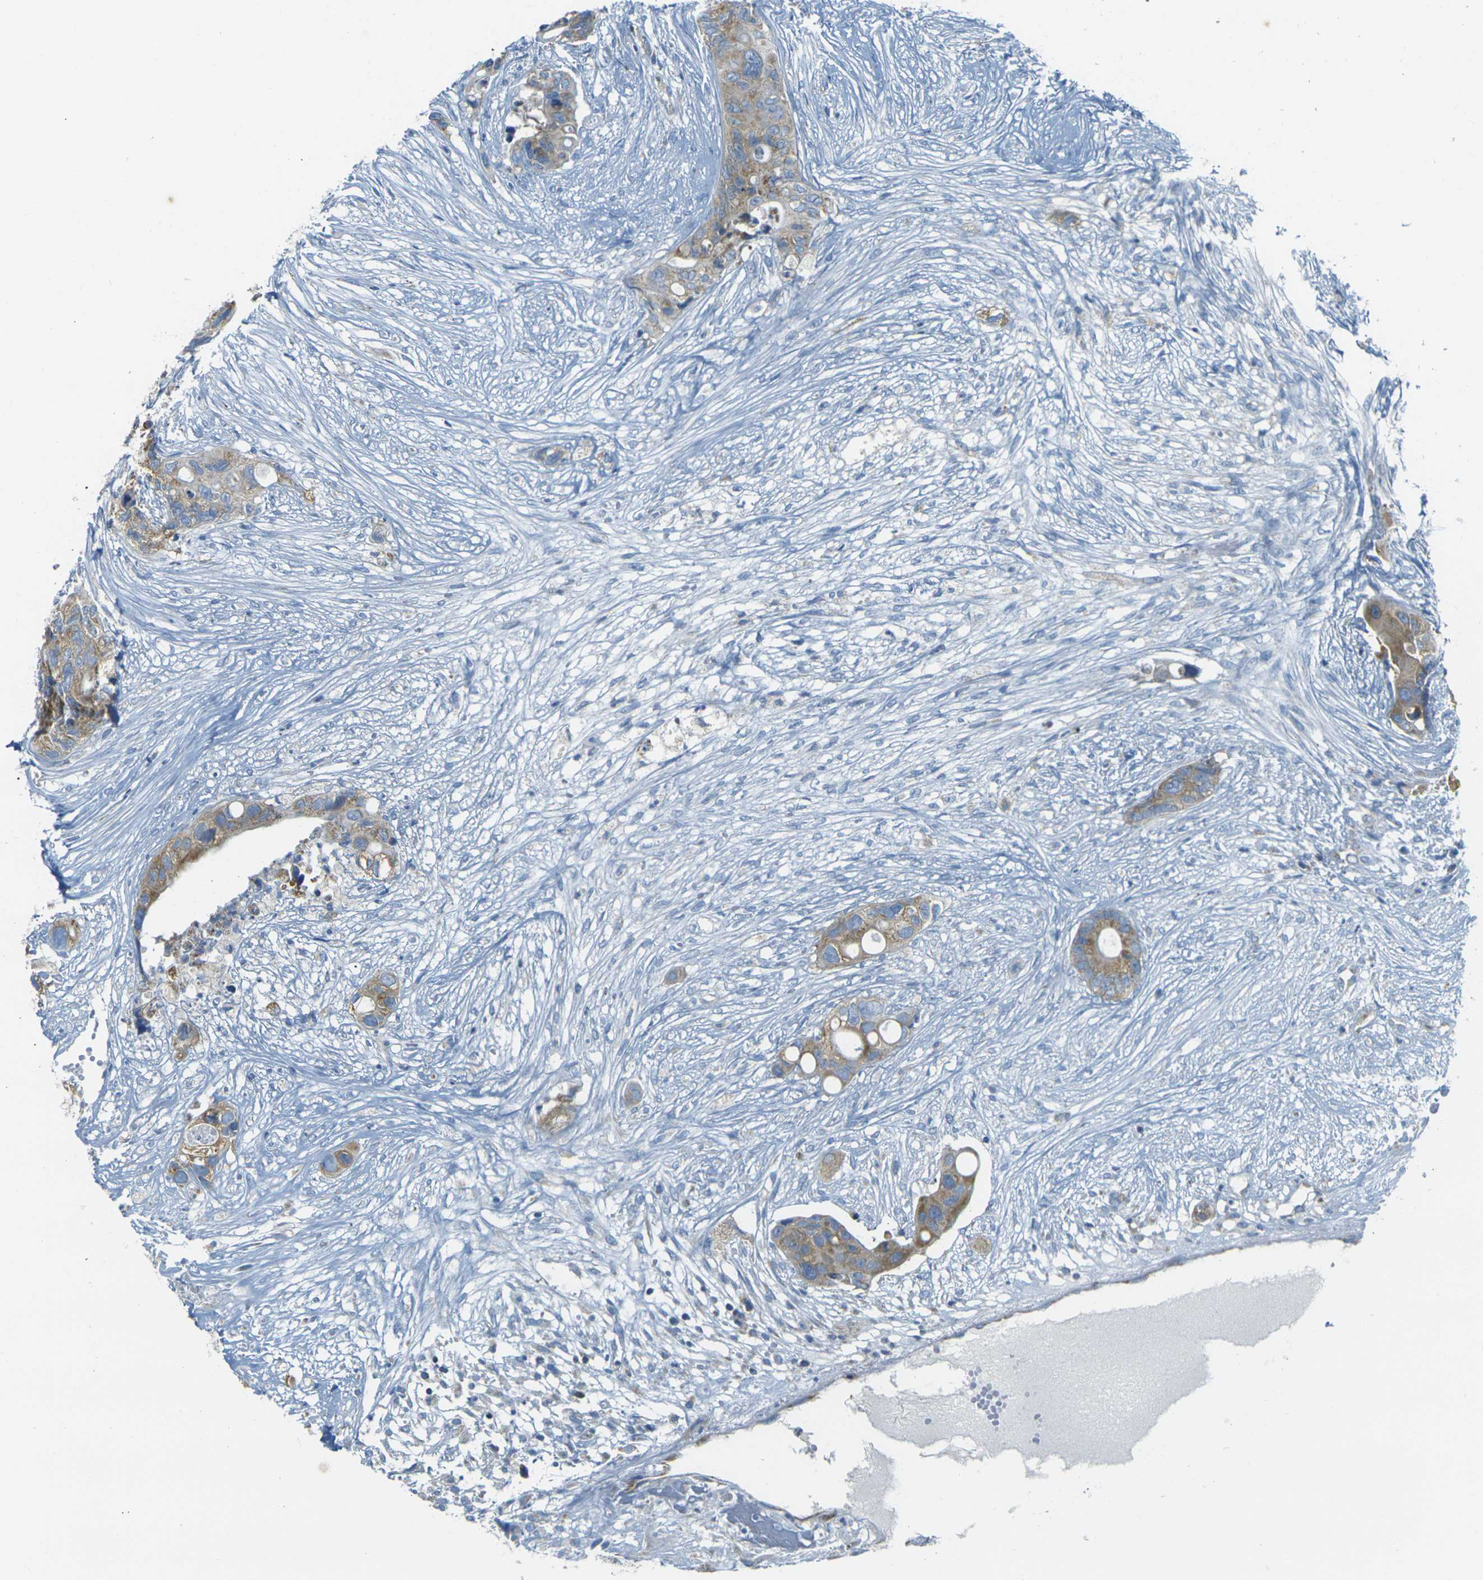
{"staining": {"intensity": "weak", "quantity": ">75%", "location": "cytoplasmic/membranous"}, "tissue": "colorectal cancer", "cell_type": "Tumor cells", "image_type": "cancer", "snomed": [{"axis": "morphology", "description": "Adenocarcinoma, NOS"}, {"axis": "topography", "description": "Colon"}], "caption": "Immunohistochemistry image of neoplastic tissue: colorectal cancer stained using immunohistochemistry shows low levels of weak protein expression localized specifically in the cytoplasmic/membranous of tumor cells, appearing as a cytoplasmic/membranous brown color.", "gene": "PARD6B", "patient": {"sex": "female", "age": 57}}